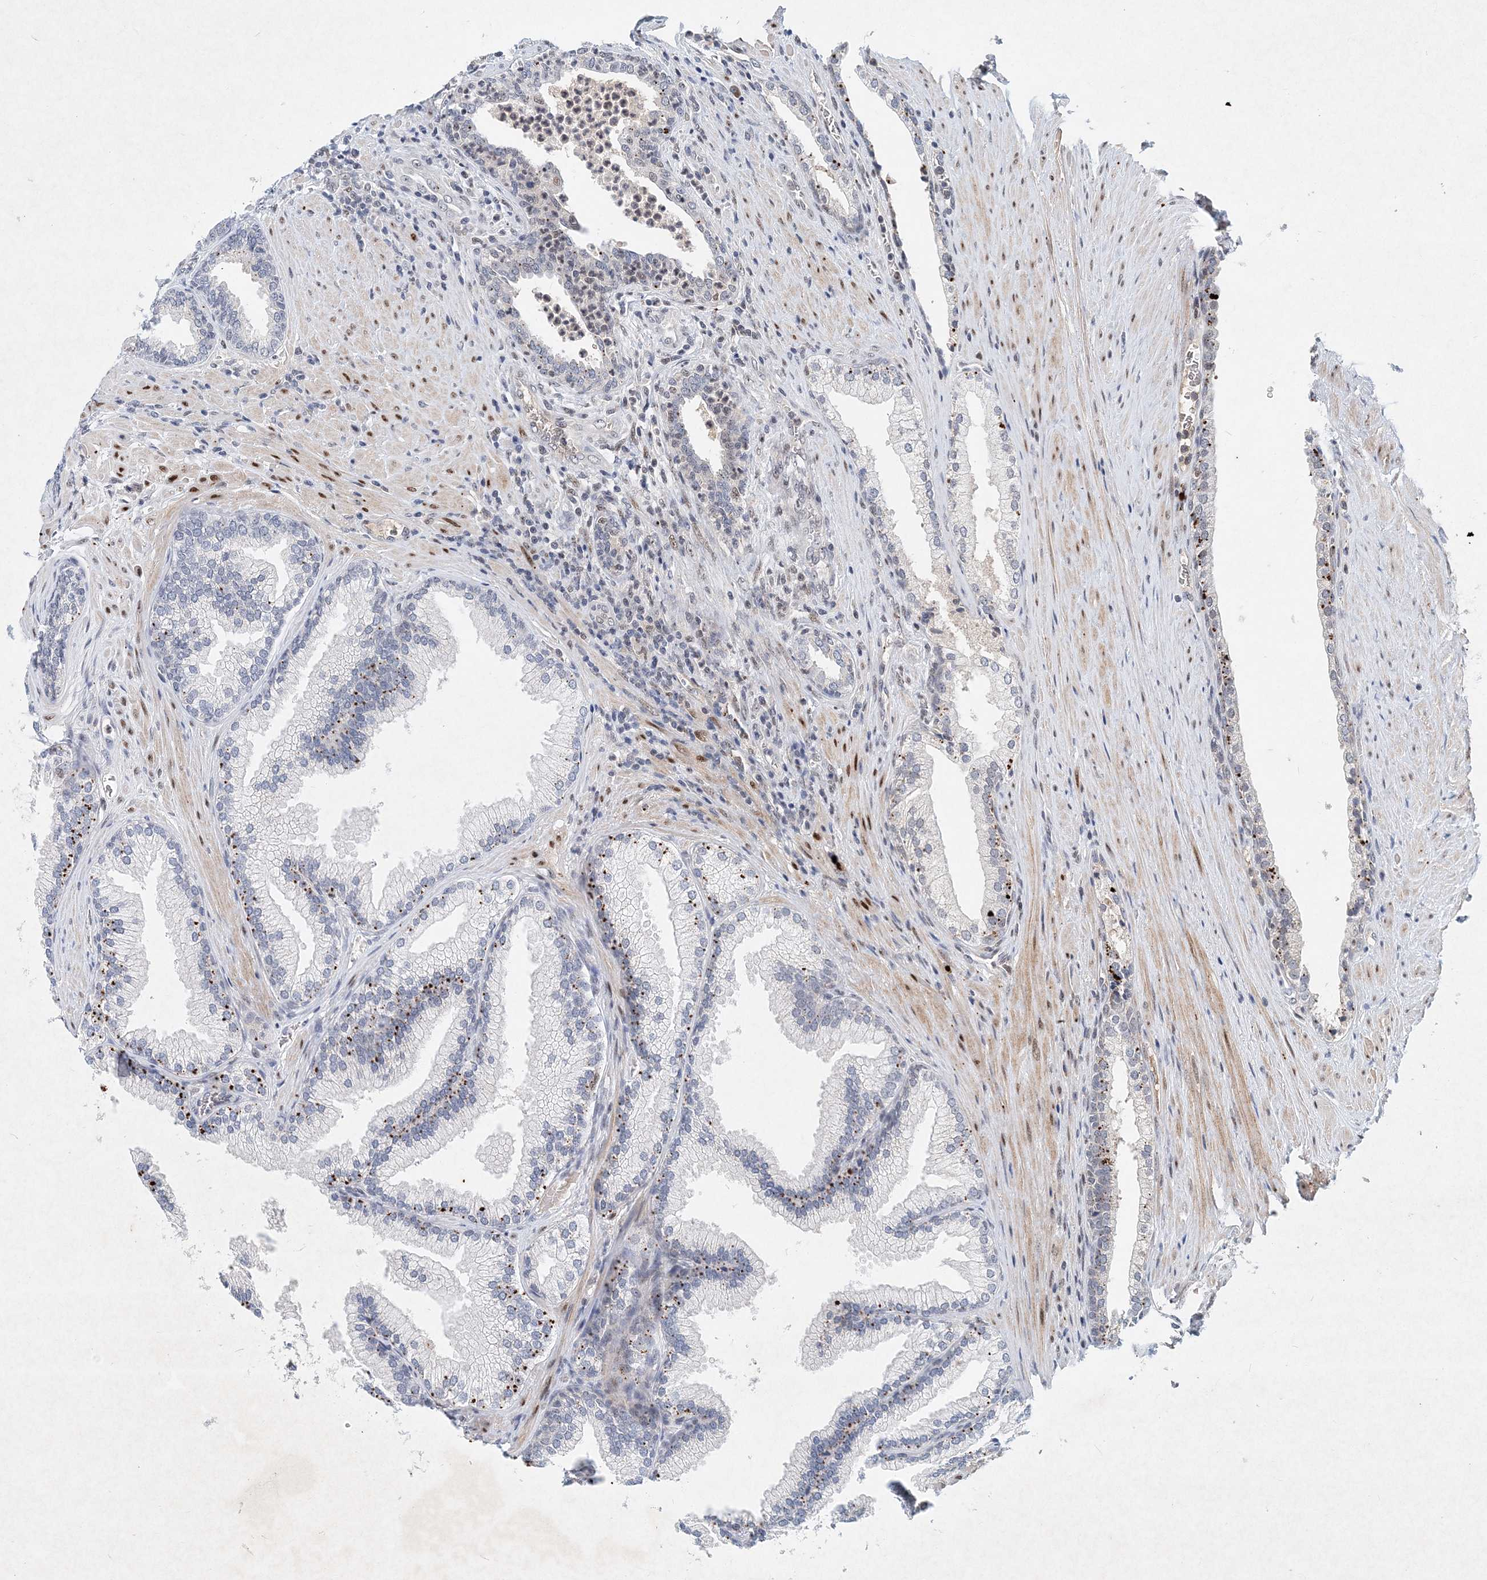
{"staining": {"intensity": "strong", "quantity": "<25%", "location": "cytoplasmic/membranous"}, "tissue": "prostate", "cell_type": "Glandular cells", "image_type": "normal", "snomed": [{"axis": "morphology", "description": "Normal tissue, NOS"}, {"axis": "topography", "description": "Prostate"}], "caption": "A medium amount of strong cytoplasmic/membranous positivity is identified in about <25% of glandular cells in unremarkable prostate. Nuclei are stained in blue.", "gene": "KPNA4", "patient": {"sex": "male", "age": 76}}